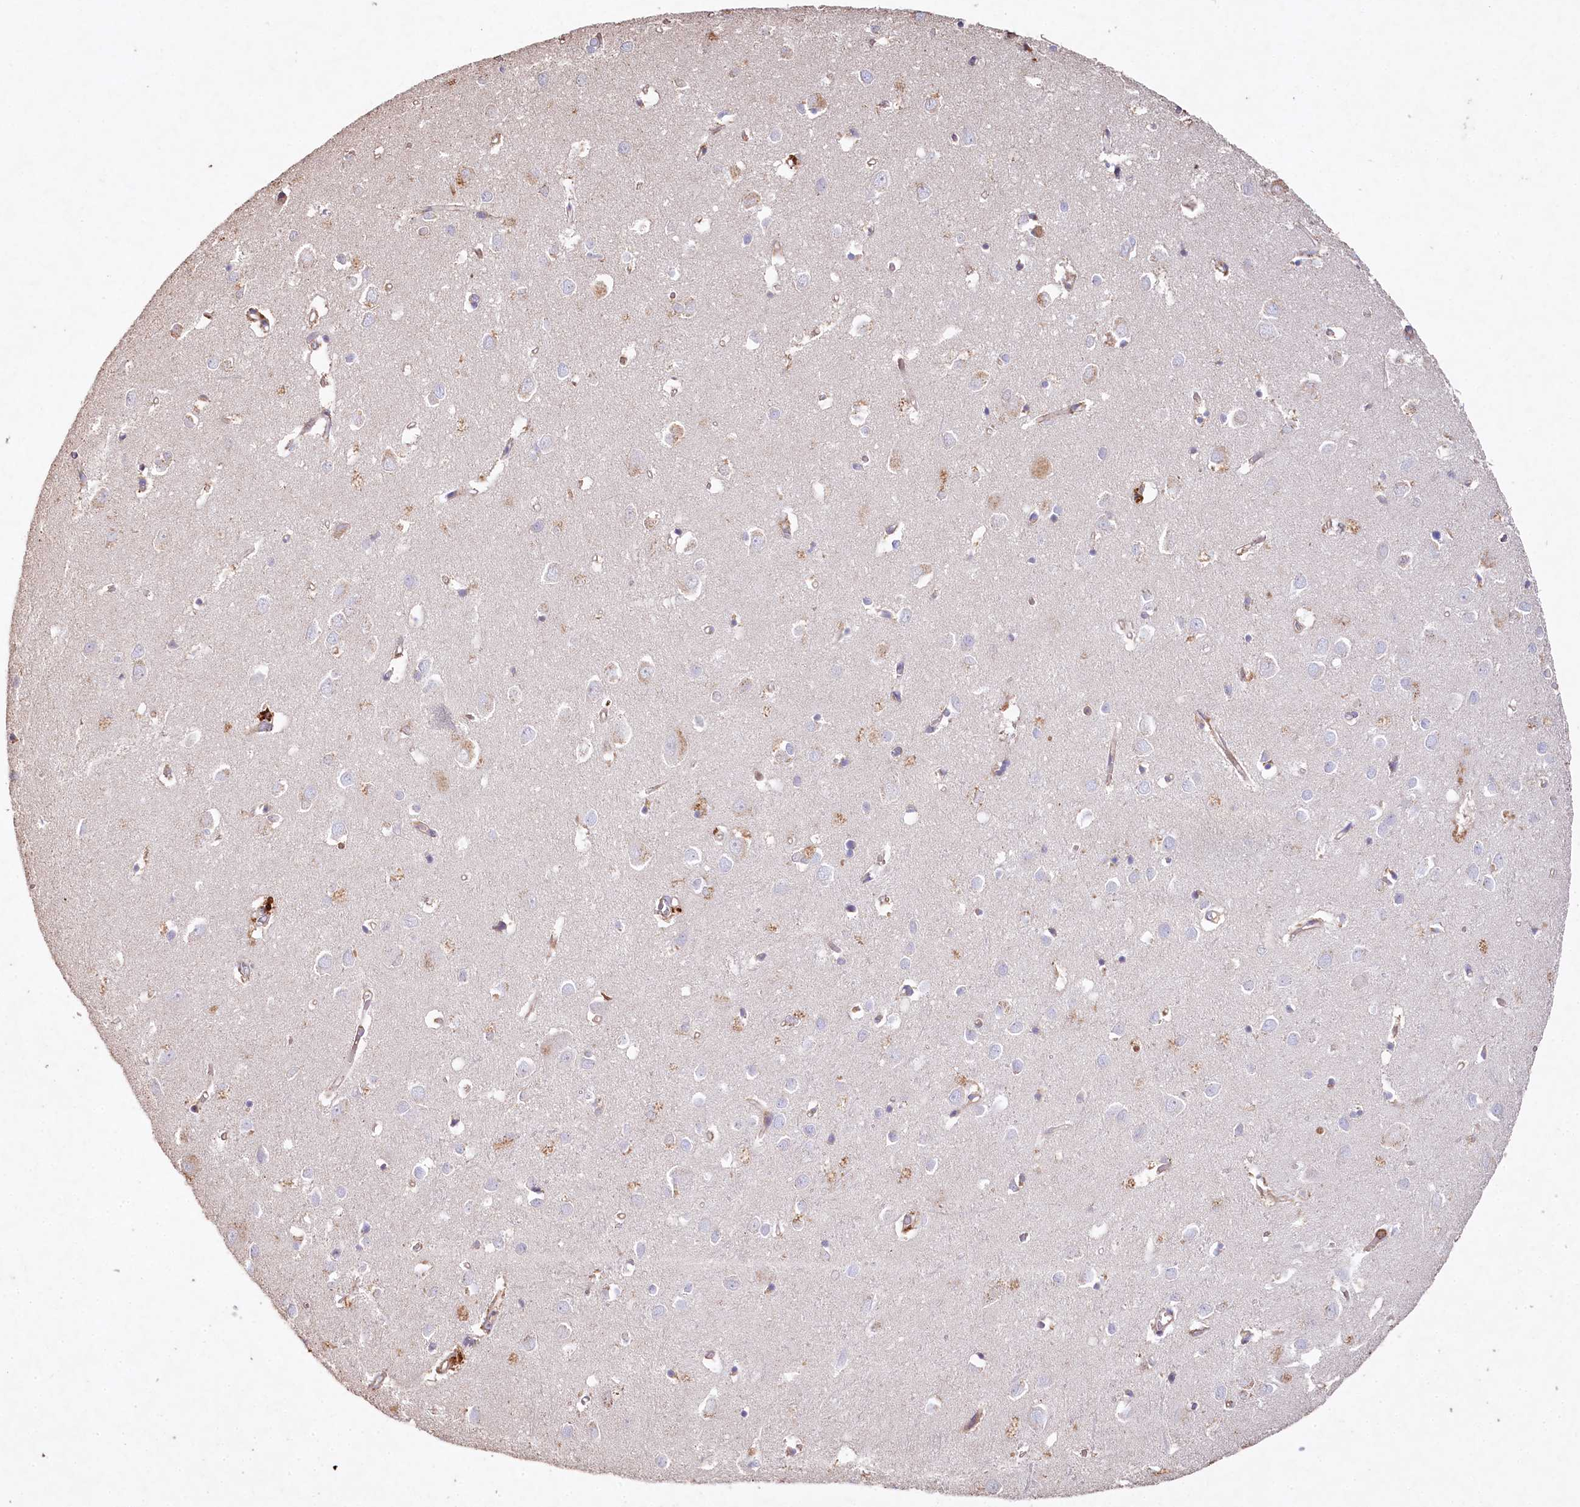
{"staining": {"intensity": "weak", "quantity": "25%-75%", "location": "cytoplasmic/membranous"}, "tissue": "cerebral cortex", "cell_type": "Endothelial cells", "image_type": "normal", "snomed": [{"axis": "morphology", "description": "Normal tissue, NOS"}, {"axis": "topography", "description": "Cerebral cortex"}], "caption": "A brown stain labels weak cytoplasmic/membranous expression of a protein in endothelial cells of normal human cerebral cortex. The protein of interest is shown in brown color, while the nuclei are stained blue.", "gene": "RBP5", "patient": {"sex": "female", "age": 64}}